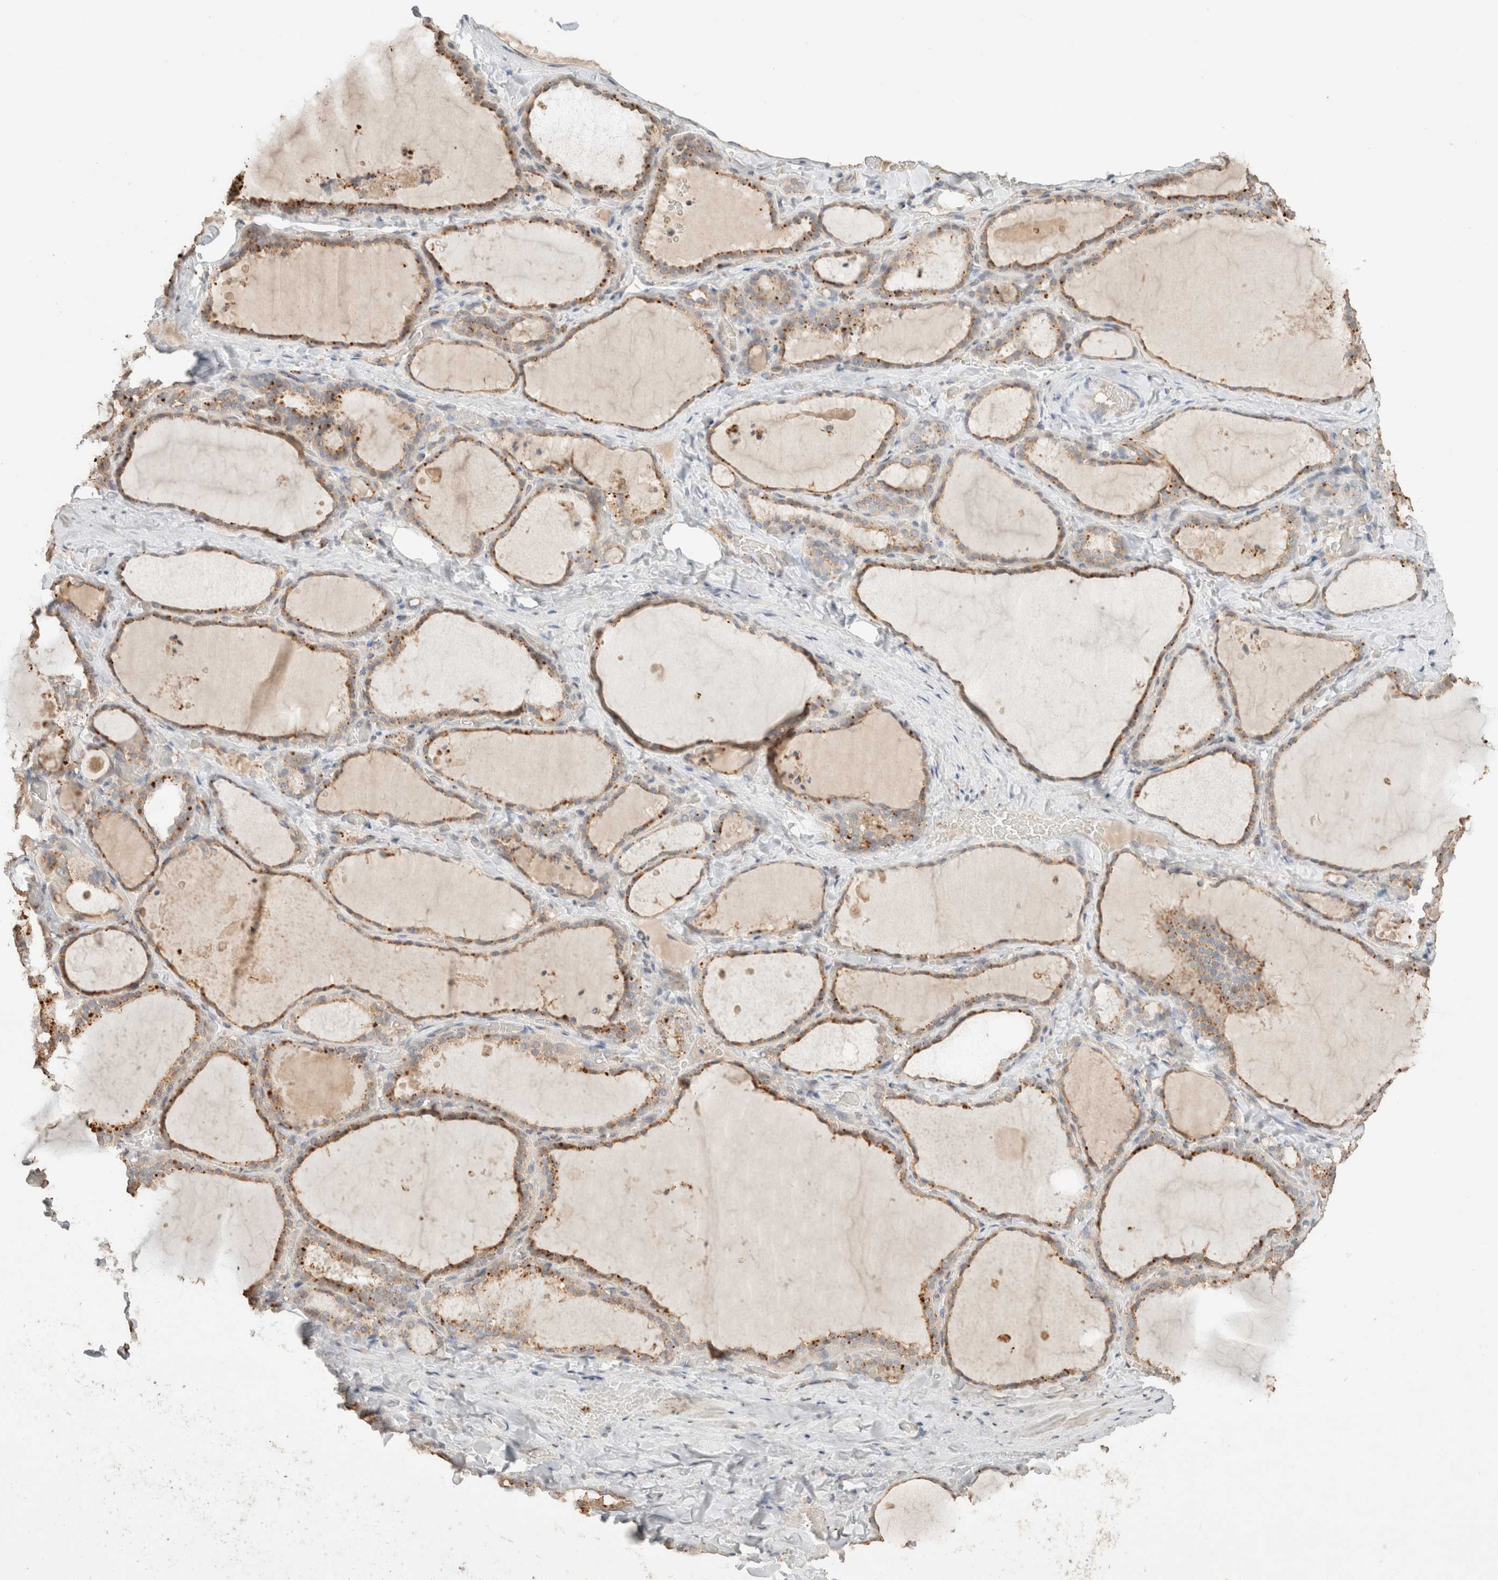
{"staining": {"intensity": "moderate", "quantity": "25%-75%", "location": "cytoplasmic/membranous"}, "tissue": "thyroid gland", "cell_type": "Glandular cells", "image_type": "normal", "snomed": [{"axis": "morphology", "description": "Normal tissue, NOS"}, {"axis": "topography", "description": "Thyroid gland"}], "caption": "Glandular cells display moderate cytoplasmic/membranous expression in approximately 25%-75% of cells in normal thyroid gland.", "gene": "CTSC", "patient": {"sex": "female", "age": 22}}